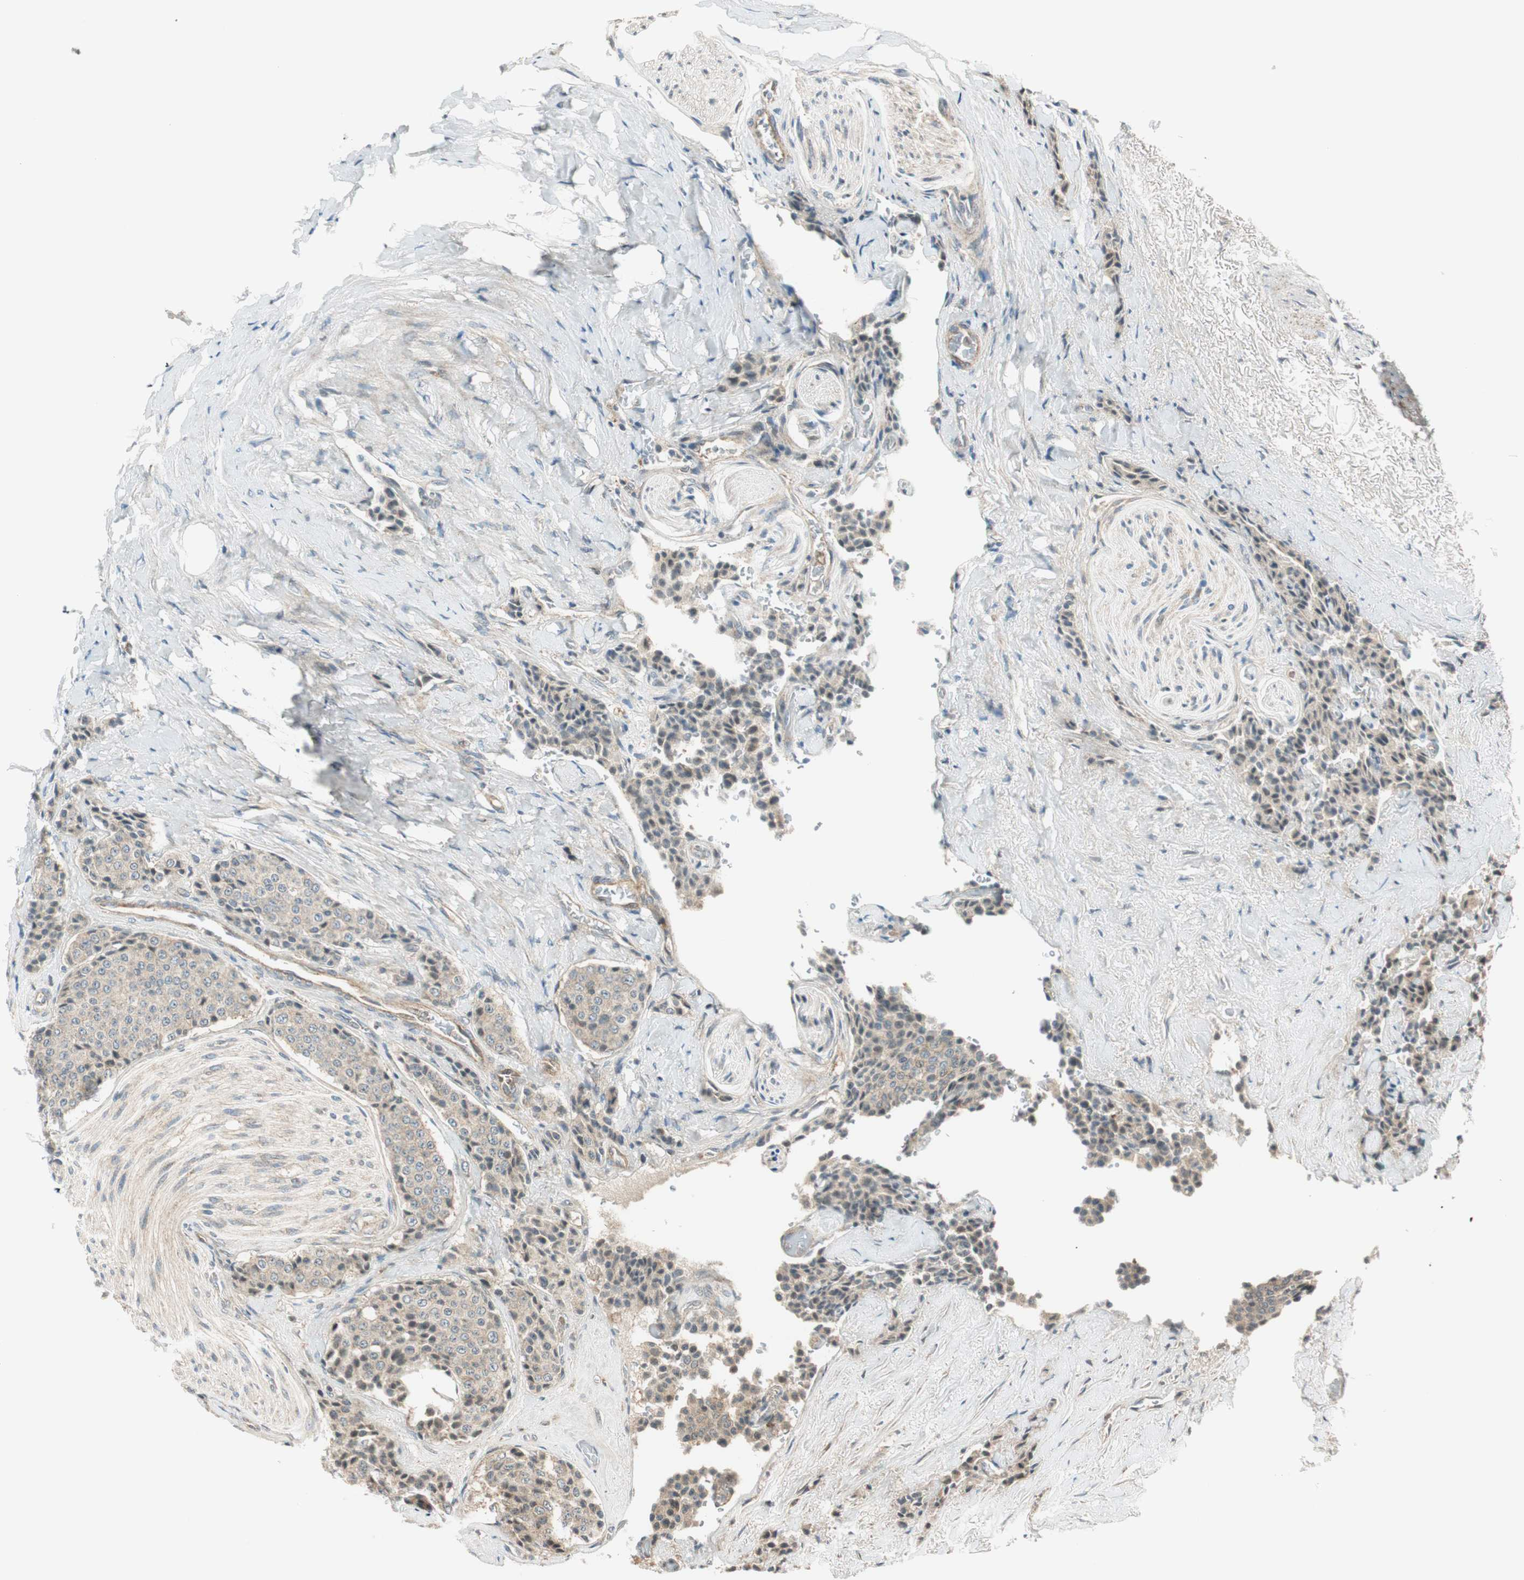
{"staining": {"intensity": "negative", "quantity": "none", "location": "none"}, "tissue": "carcinoid", "cell_type": "Tumor cells", "image_type": "cancer", "snomed": [{"axis": "morphology", "description": "Carcinoid, malignant, NOS"}, {"axis": "topography", "description": "Colon"}], "caption": "Immunohistochemistry of carcinoid reveals no staining in tumor cells.", "gene": "ABI1", "patient": {"sex": "female", "age": 61}}